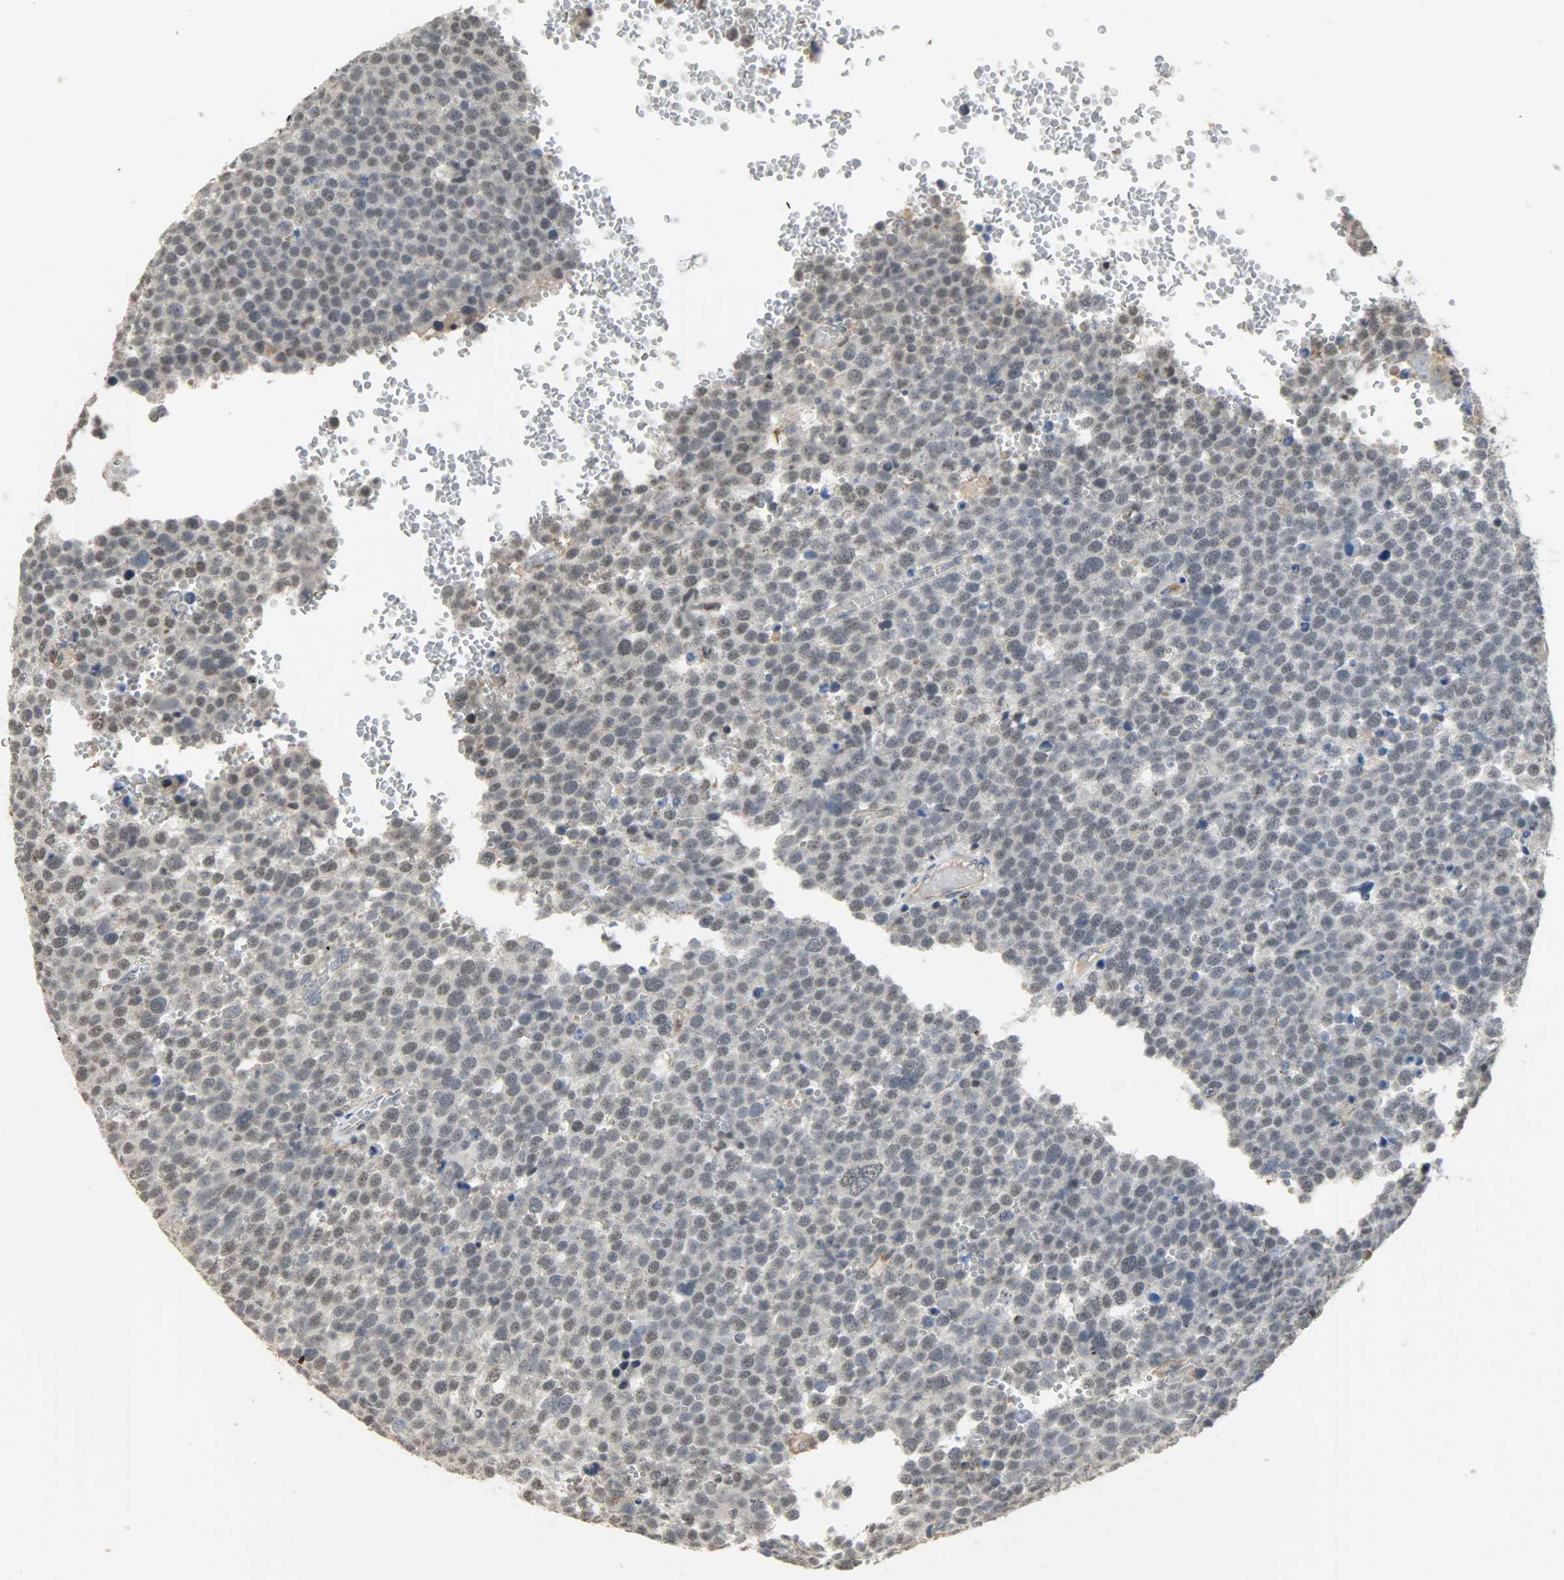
{"staining": {"intensity": "weak", "quantity": "25%-75%", "location": "cytoplasmic/membranous"}, "tissue": "testis cancer", "cell_type": "Tumor cells", "image_type": "cancer", "snomed": [{"axis": "morphology", "description": "Seminoma, NOS"}, {"axis": "topography", "description": "Testis"}], "caption": "A high-resolution image shows immunohistochemistry staining of testis cancer, which shows weak cytoplasmic/membranous positivity in approximately 25%-75% of tumor cells. (DAB IHC, brown staining for protein, blue staining for nuclei).", "gene": "SKAP2", "patient": {"sex": "male", "age": 71}}